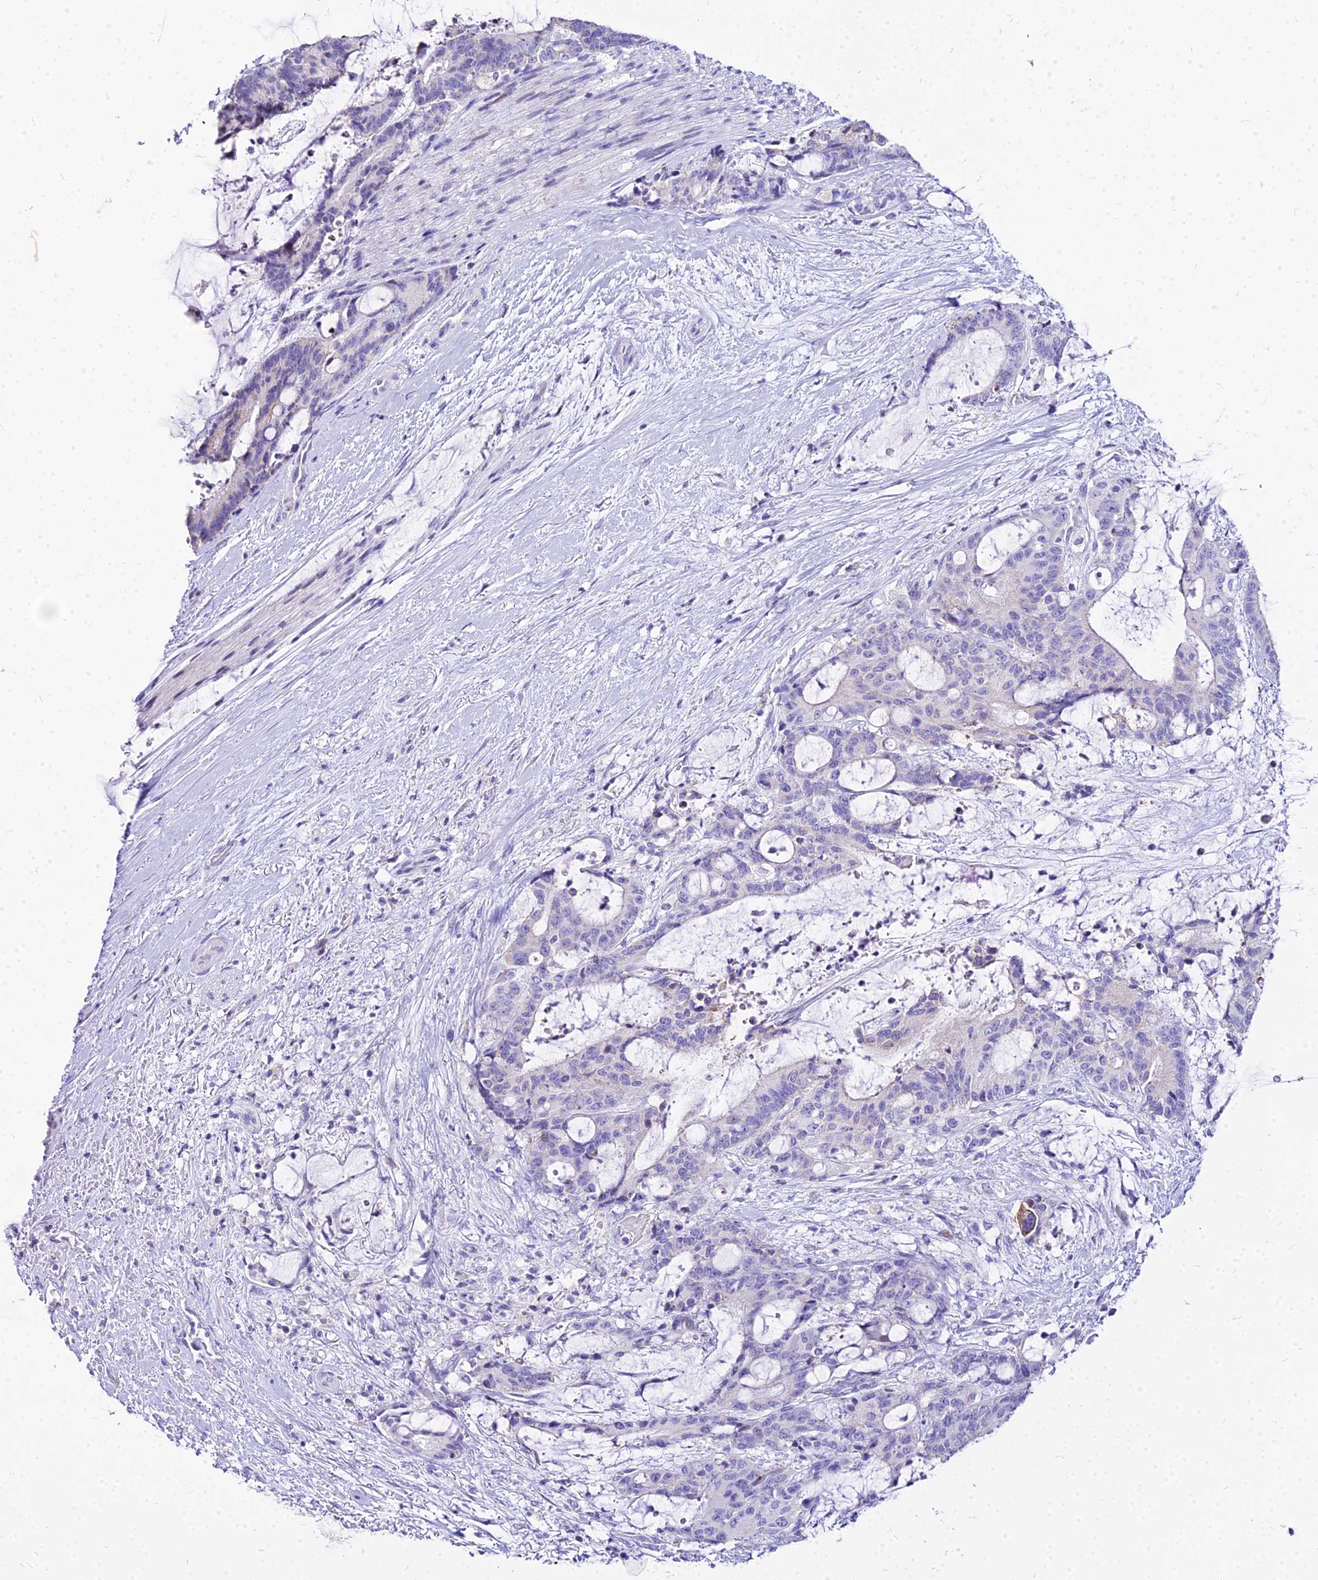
{"staining": {"intensity": "negative", "quantity": "none", "location": "none"}, "tissue": "liver cancer", "cell_type": "Tumor cells", "image_type": "cancer", "snomed": [{"axis": "morphology", "description": "Normal tissue, NOS"}, {"axis": "morphology", "description": "Cholangiocarcinoma"}, {"axis": "topography", "description": "Liver"}, {"axis": "topography", "description": "Peripheral nerve tissue"}], "caption": "Liver cancer (cholangiocarcinoma) stained for a protein using immunohistochemistry (IHC) demonstrates no expression tumor cells.", "gene": "CARD18", "patient": {"sex": "female", "age": 73}}